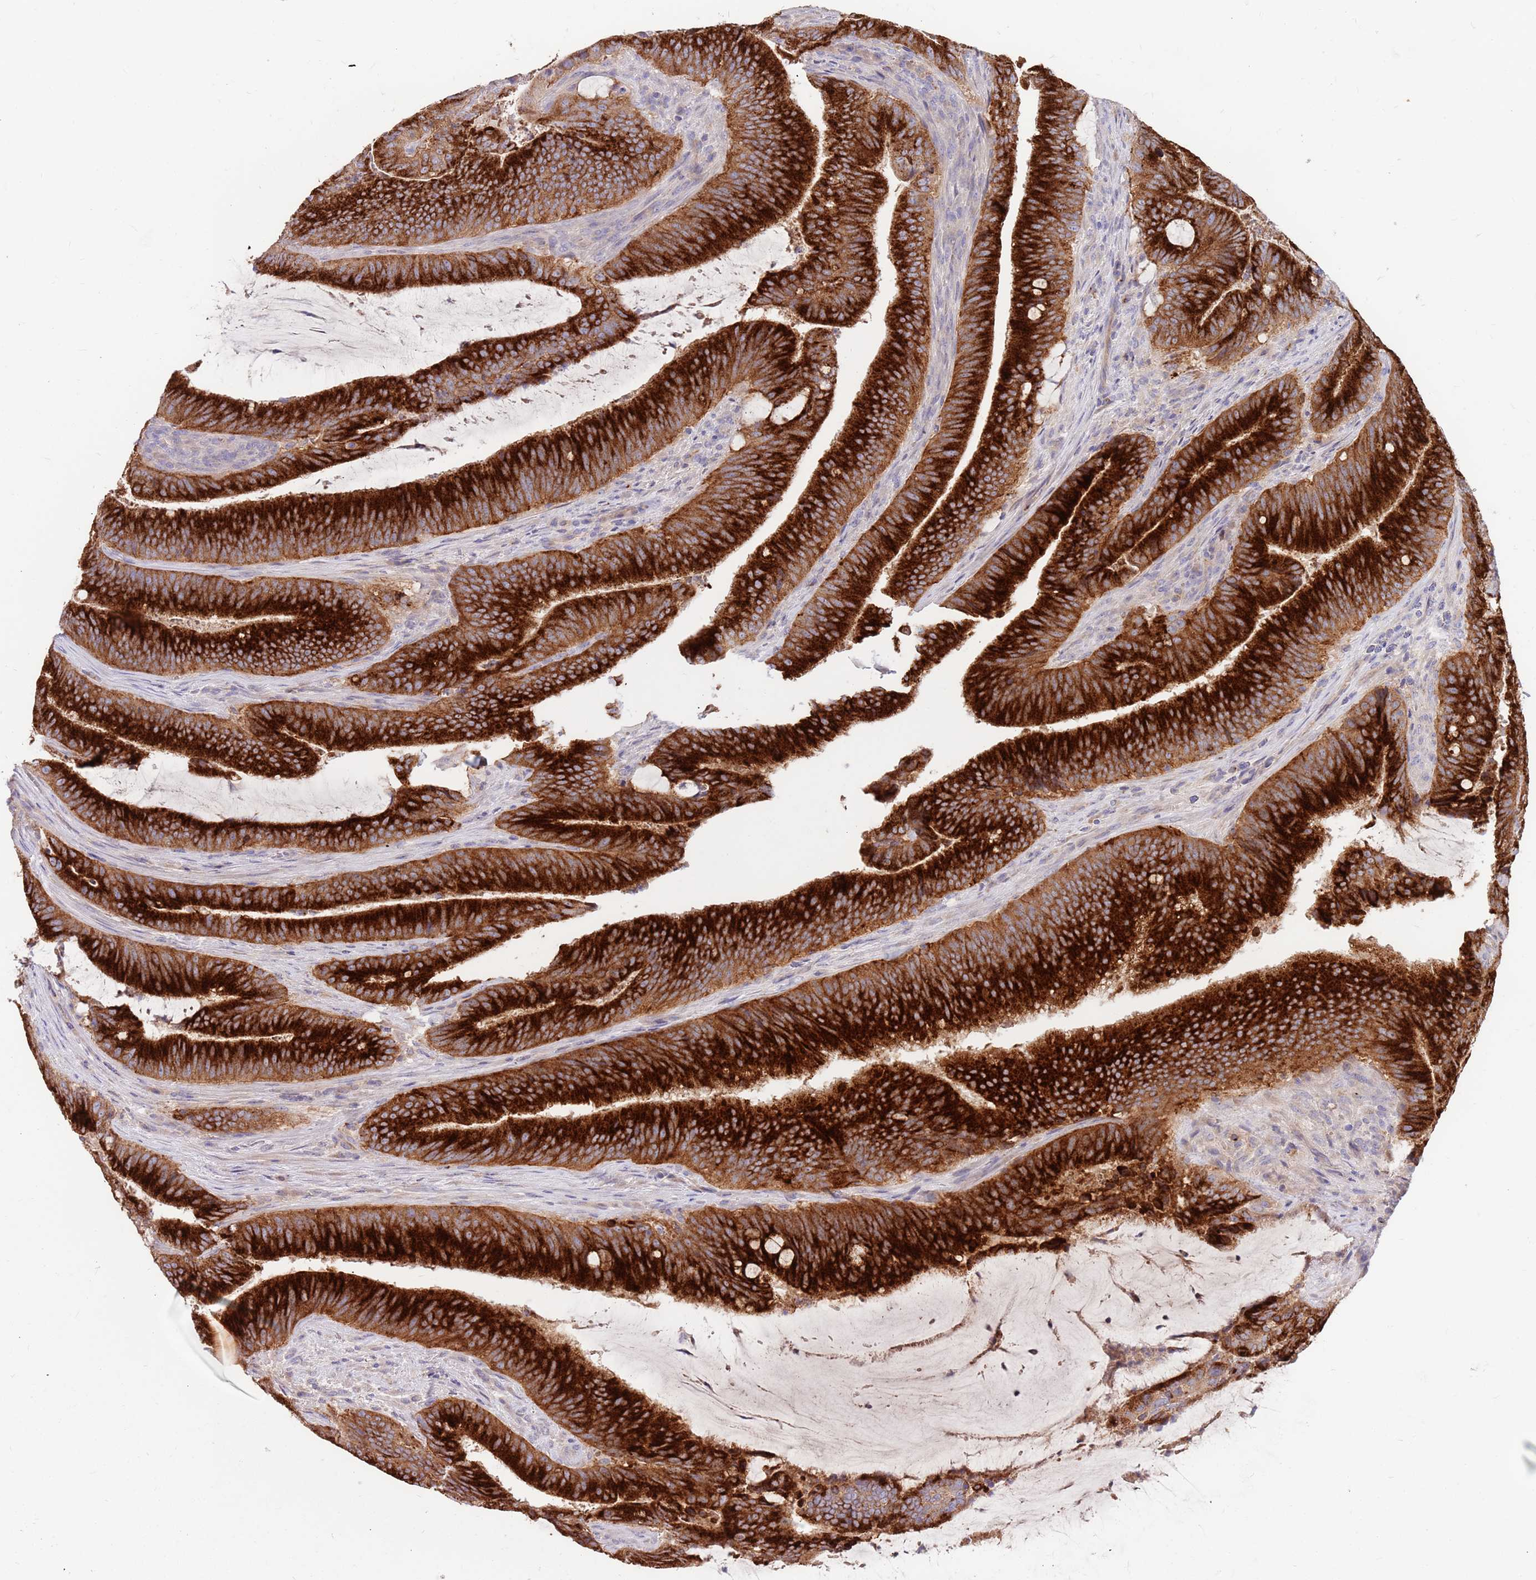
{"staining": {"intensity": "strong", "quantity": ">75%", "location": "cytoplasmic/membranous"}, "tissue": "colorectal cancer", "cell_type": "Tumor cells", "image_type": "cancer", "snomed": [{"axis": "morphology", "description": "Adenocarcinoma, NOS"}, {"axis": "topography", "description": "Colon"}], "caption": "Colorectal adenocarcinoma stained with a brown dye reveals strong cytoplasmic/membranous positive expression in approximately >75% of tumor cells.", "gene": "BORCS5", "patient": {"sex": "female", "age": 43}}